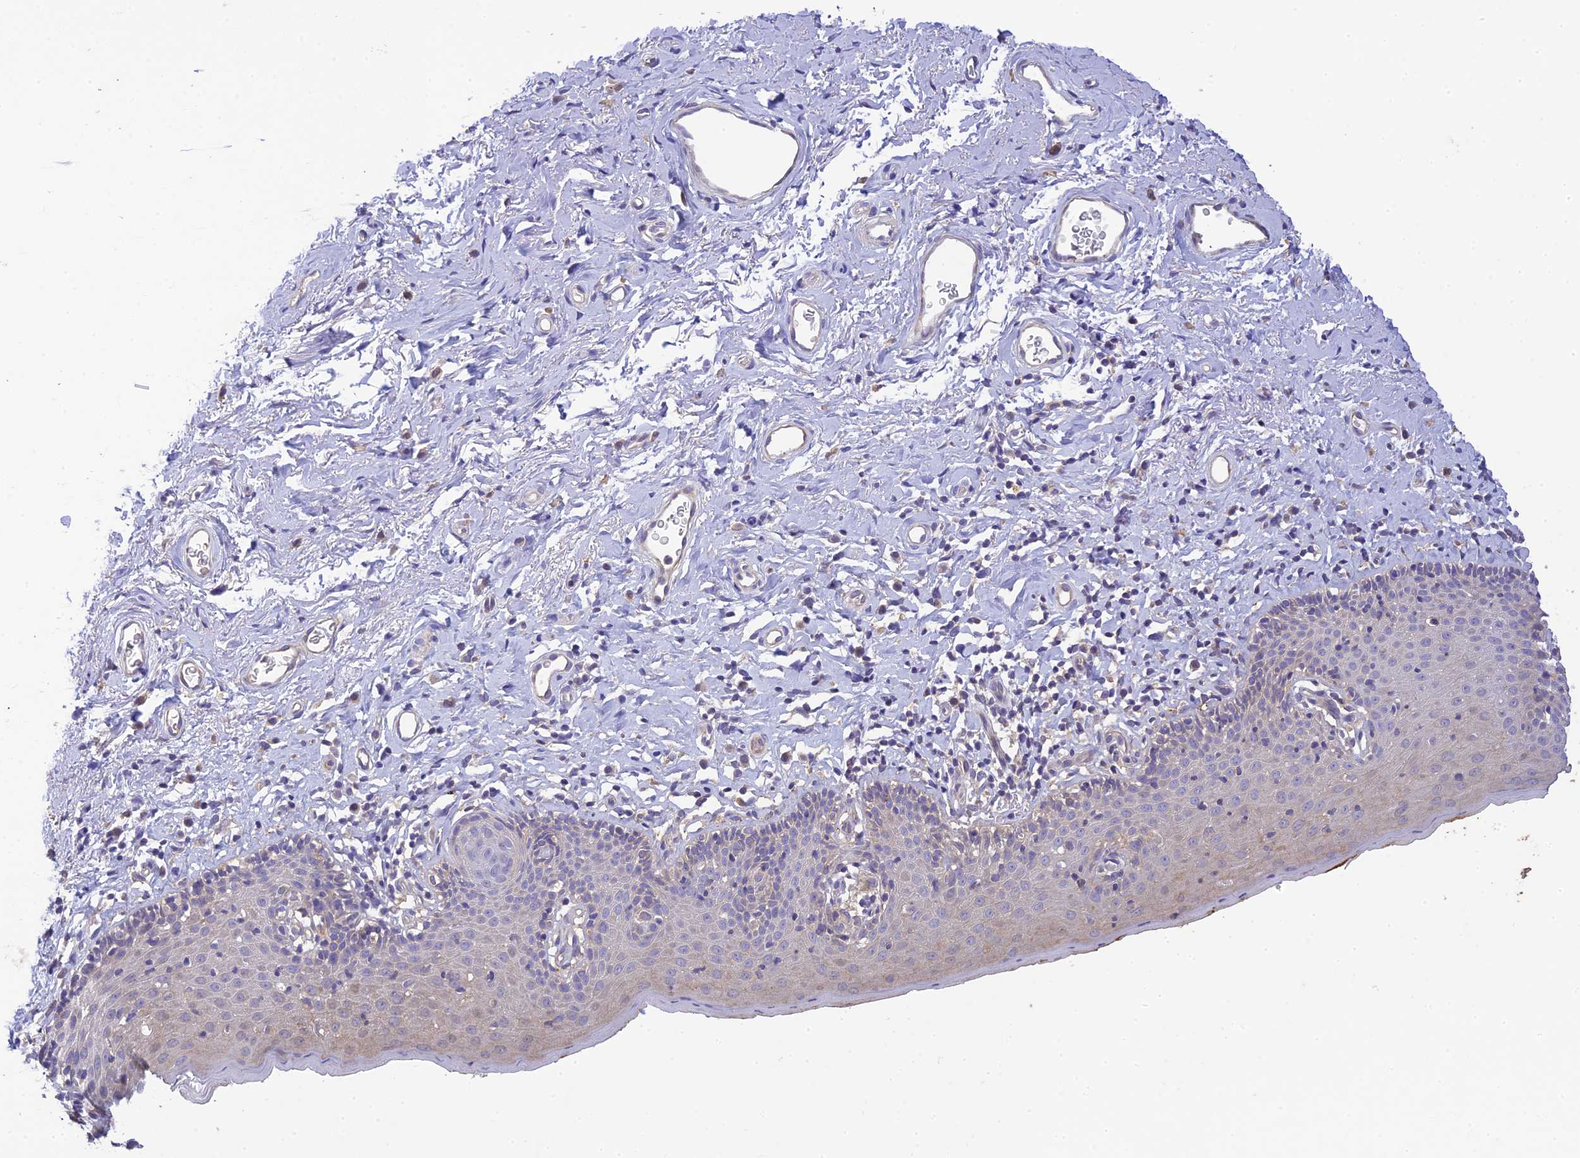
{"staining": {"intensity": "weak", "quantity": "<25%", "location": "cytoplasmic/membranous"}, "tissue": "skin", "cell_type": "Epidermal cells", "image_type": "normal", "snomed": [{"axis": "morphology", "description": "Normal tissue, NOS"}, {"axis": "topography", "description": "Vulva"}], "caption": "There is no significant expression in epidermal cells of skin. Brightfield microscopy of immunohistochemistry (IHC) stained with DAB (3,3'-diaminobenzidine) (brown) and hematoxylin (blue), captured at high magnification.", "gene": "BMT2", "patient": {"sex": "female", "age": 66}}